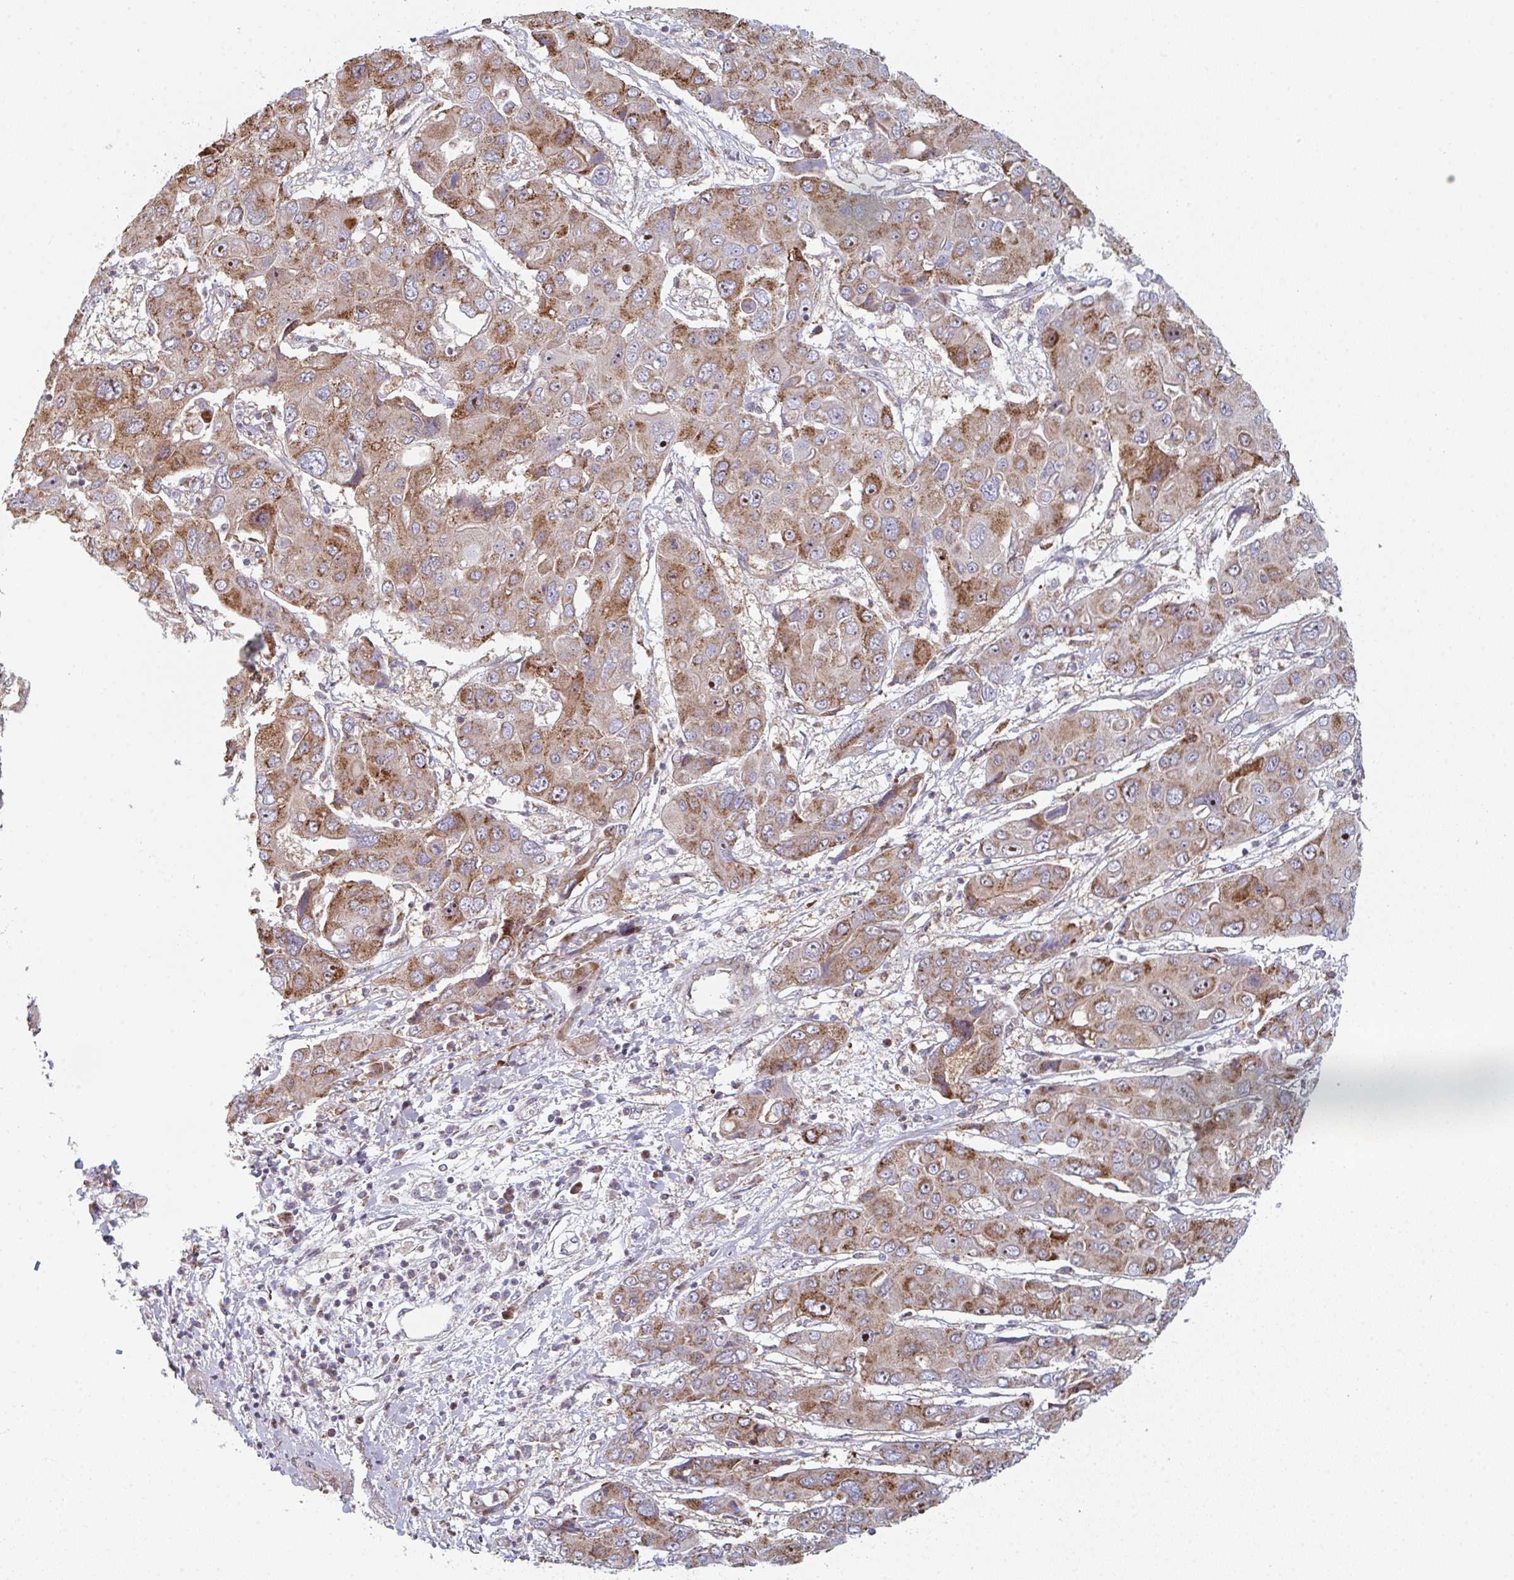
{"staining": {"intensity": "moderate", "quantity": ">75%", "location": "cytoplasmic/membranous,nuclear"}, "tissue": "liver cancer", "cell_type": "Tumor cells", "image_type": "cancer", "snomed": [{"axis": "morphology", "description": "Cholangiocarcinoma"}, {"axis": "topography", "description": "Liver"}], "caption": "The immunohistochemical stain labels moderate cytoplasmic/membranous and nuclear positivity in tumor cells of liver cholangiocarcinoma tissue.", "gene": "ZNF644", "patient": {"sex": "male", "age": 67}}